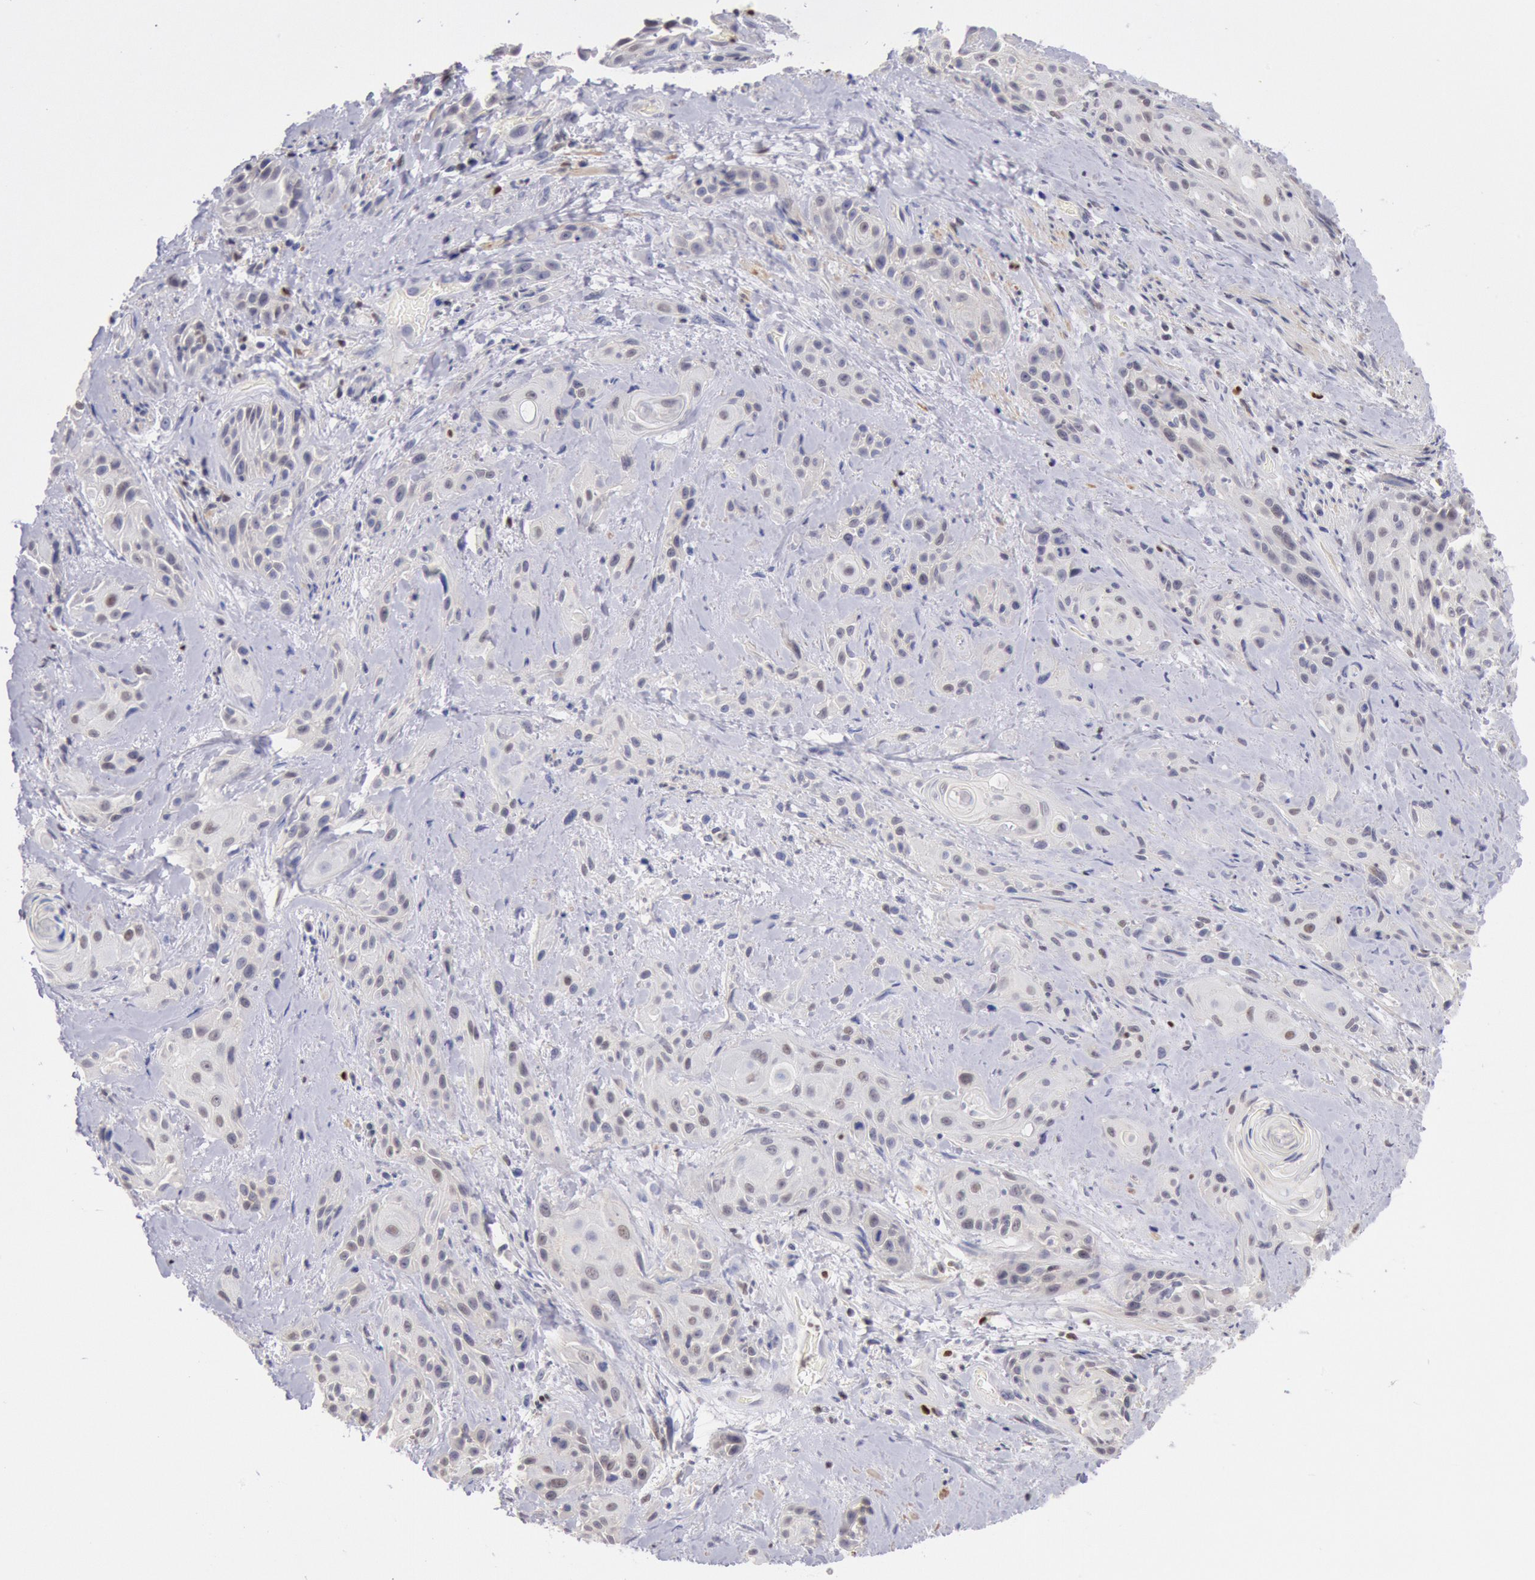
{"staining": {"intensity": "weak", "quantity": "<25%", "location": "nuclear"}, "tissue": "skin cancer", "cell_type": "Tumor cells", "image_type": "cancer", "snomed": [{"axis": "morphology", "description": "Squamous cell carcinoma, NOS"}, {"axis": "topography", "description": "Skin"}, {"axis": "topography", "description": "Anal"}], "caption": "Immunohistochemical staining of skin cancer (squamous cell carcinoma) shows no significant staining in tumor cells. (DAB IHC visualized using brightfield microscopy, high magnification).", "gene": "RPS6KA5", "patient": {"sex": "male", "age": 64}}